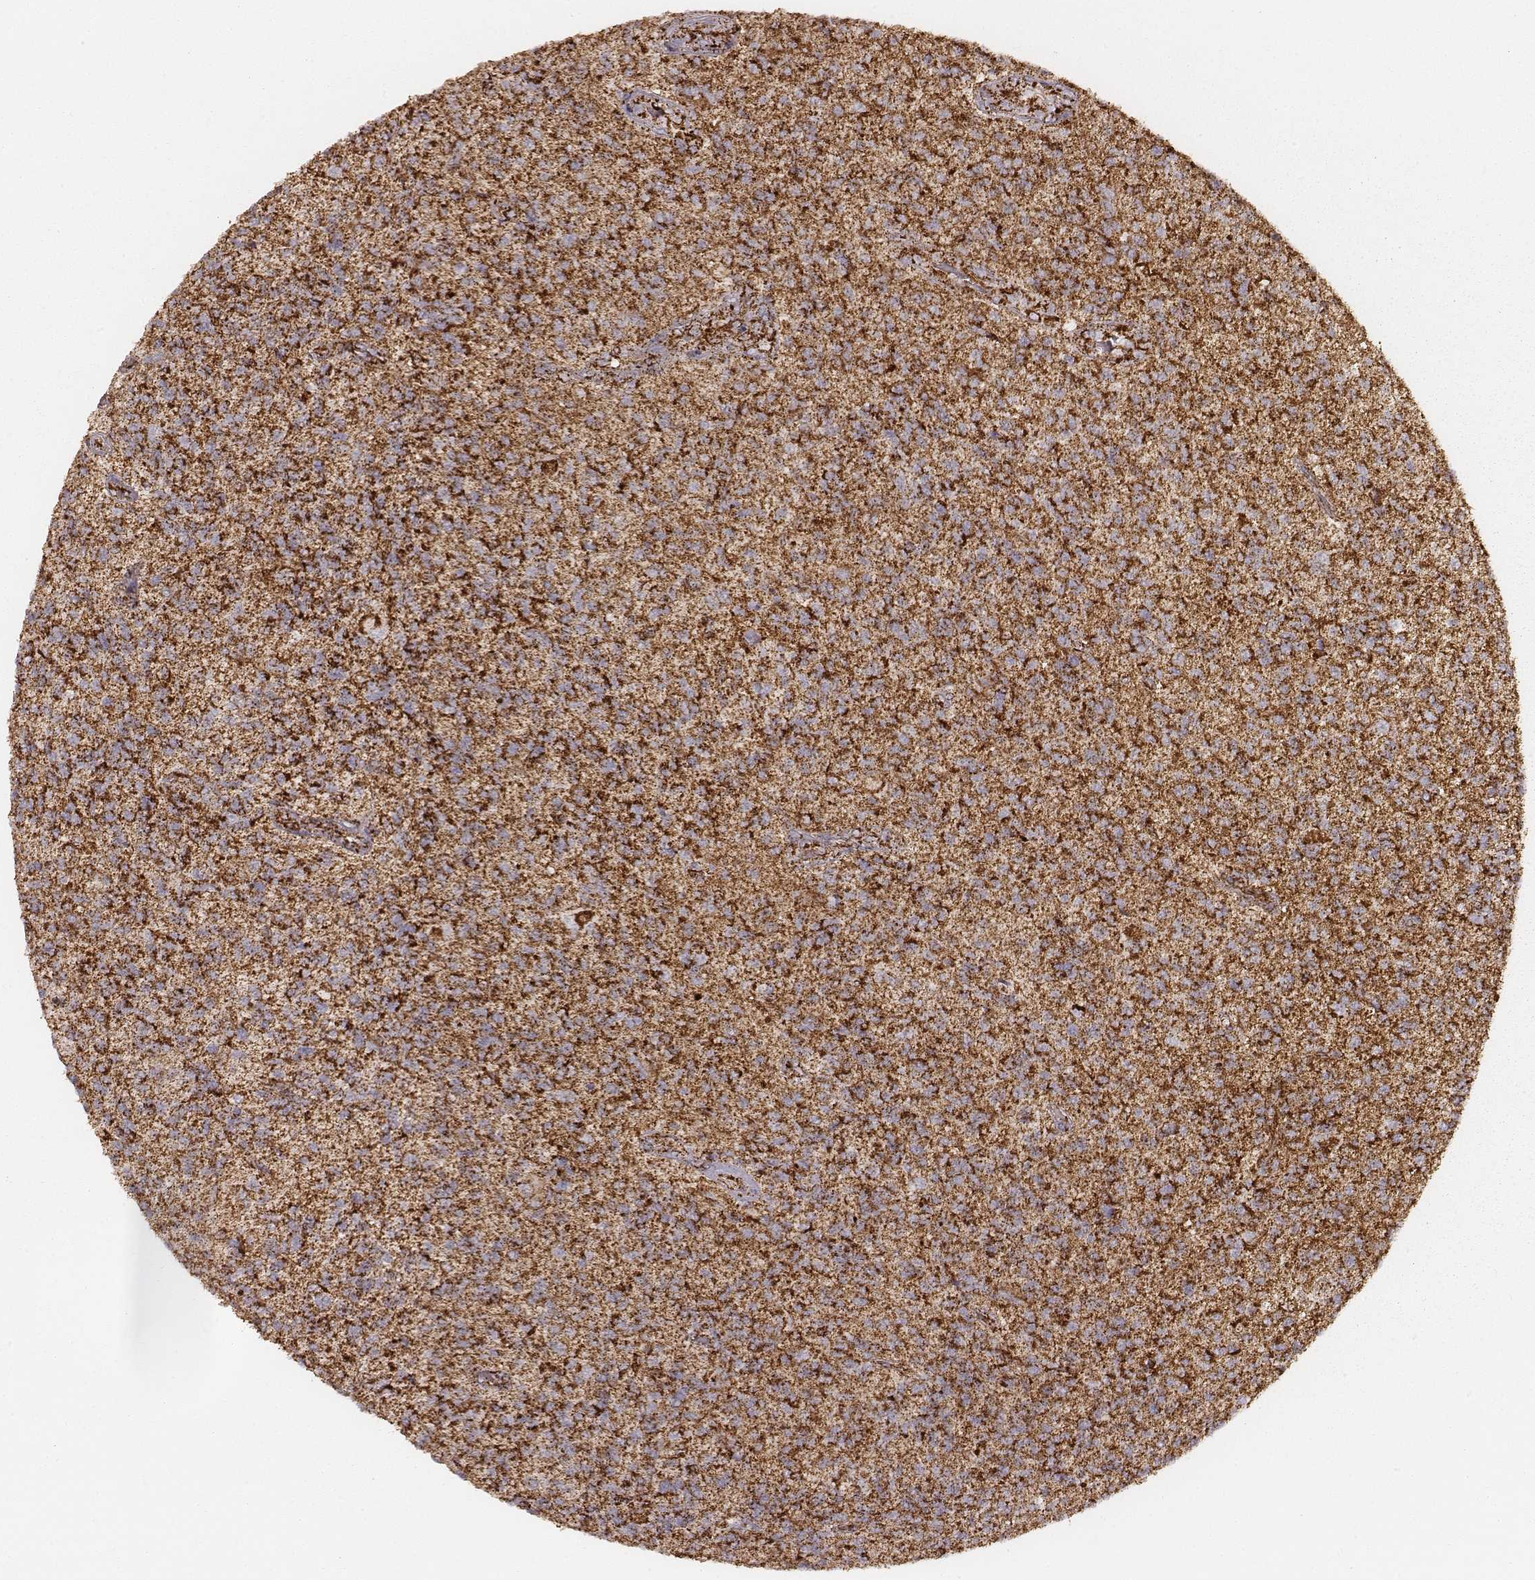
{"staining": {"intensity": "strong", "quantity": ">75%", "location": "cytoplasmic/membranous"}, "tissue": "glioma", "cell_type": "Tumor cells", "image_type": "cancer", "snomed": [{"axis": "morphology", "description": "Glioma, malignant, High grade"}, {"axis": "topography", "description": "Brain"}], "caption": "Strong cytoplasmic/membranous positivity for a protein is identified in about >75% of tumor cells of malignant high-grade glioma using immunohistochemistry.", "gene": "CS", "patient": {"sex": "male", "age": 56}}